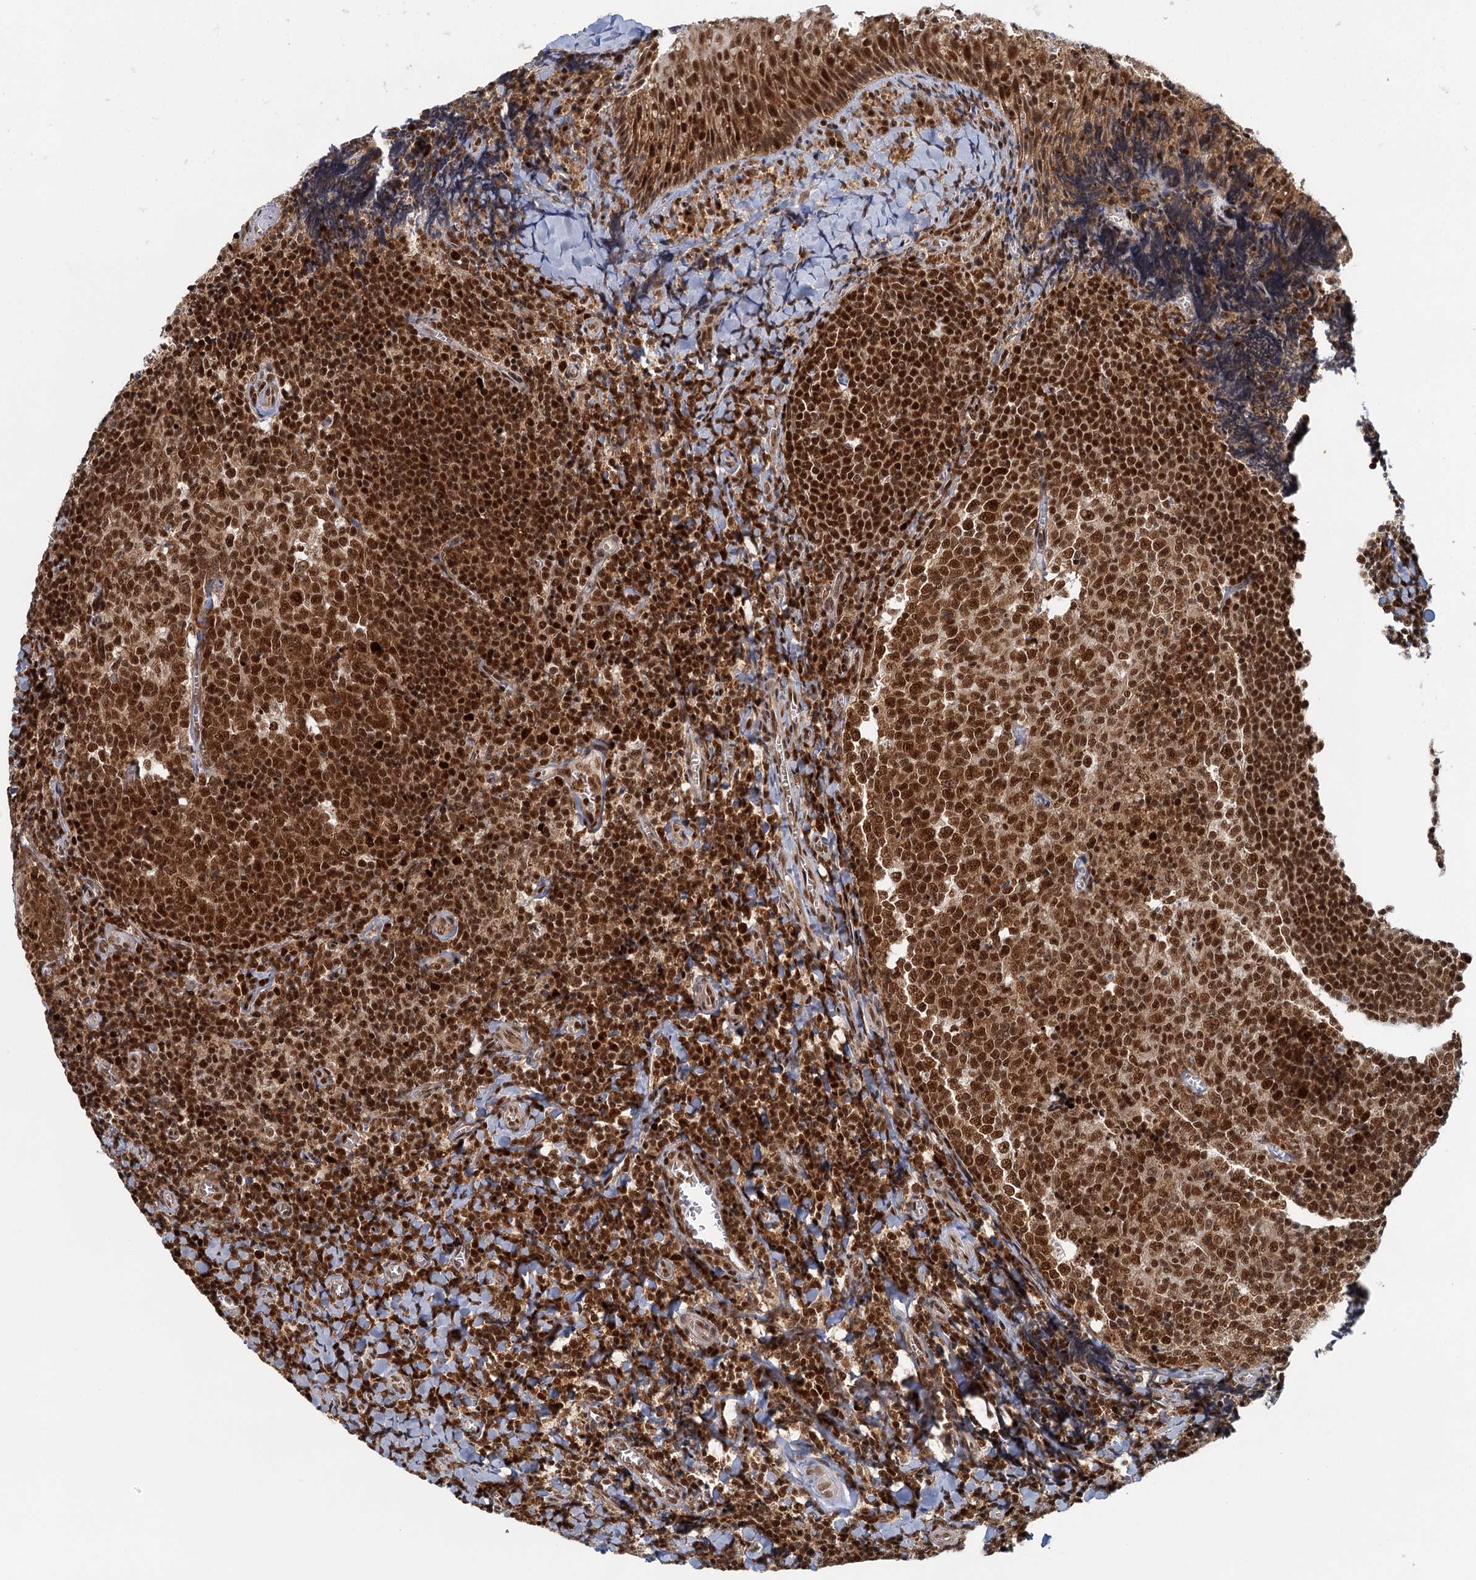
{"staining": {"intensity": "strong", "quantity": ">75%", "location": "nuclear"}, "tissue": "tonsil", "cell_type": "Germinal center cells", "image_type": "normal", "snomed": [{"axis": "morphology", "description": "Normal tissue, NOS"}, {"axis": "topography", "description": "Tonsil"}], "caption": "IHC (DAB) staining of normal human tonsil shows strong nuclear protein positivity in approximately >75% of germinal center cells.", "gene": "GPATCH11", "patient": {"sex": "male", "age": 27}}